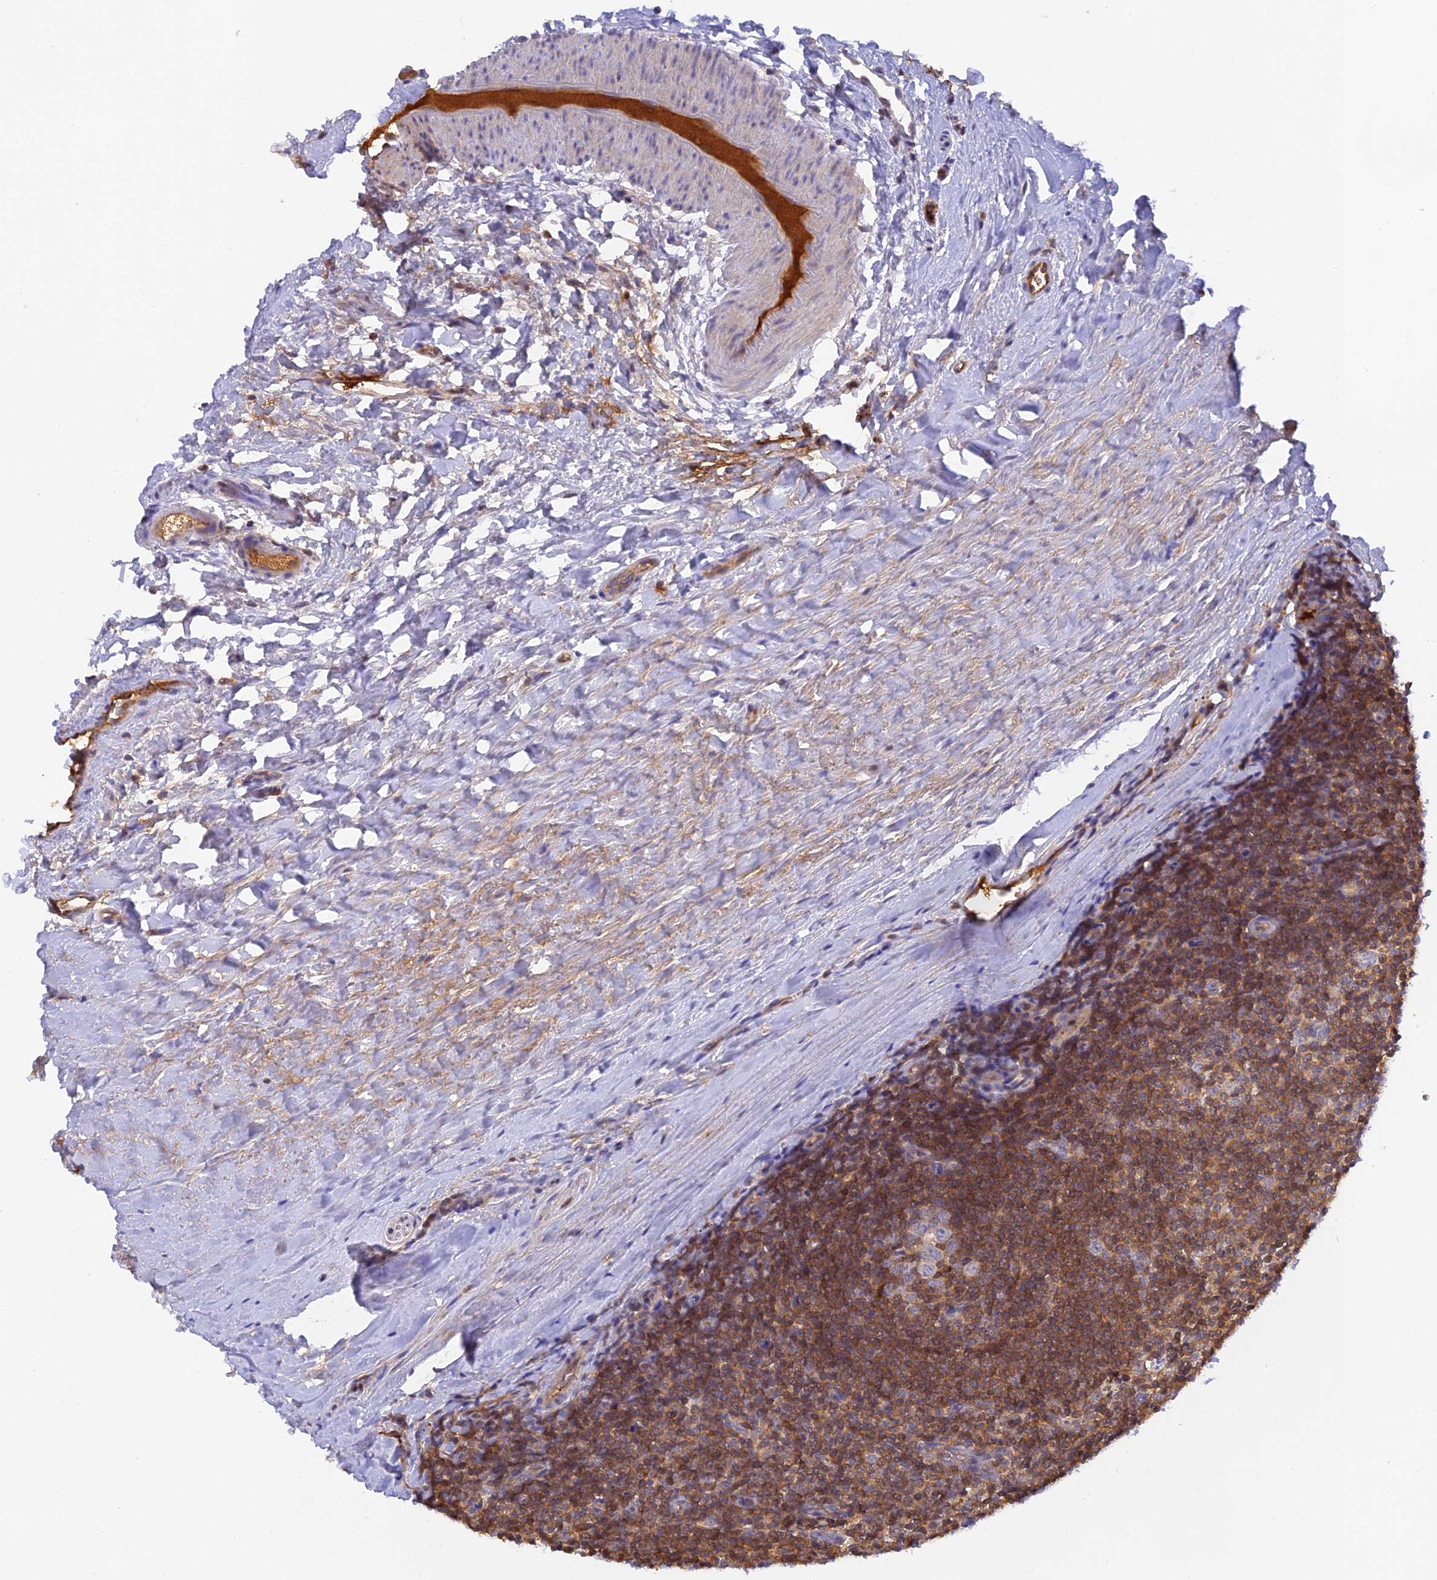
{"staining": {"intensity": "moderate", "quantity": "<25%", "location": "cytoplasmic/membranous"}, "tissue": "tonsil", "cell_type": "Germinal center cells", "image_type": "normal", "snomed": [{"axis": "morphology", "description": "Normal tissue, NOS"}, {"axis": "topography", "description": "Tonsil"}], "caption": "Benign tonsil reveals moderate cytoplasmic/membranous positivity in about <25% of germinal center cells.", "gene": "HDHD2", "patient": {"sex": "male", "age": 27}}